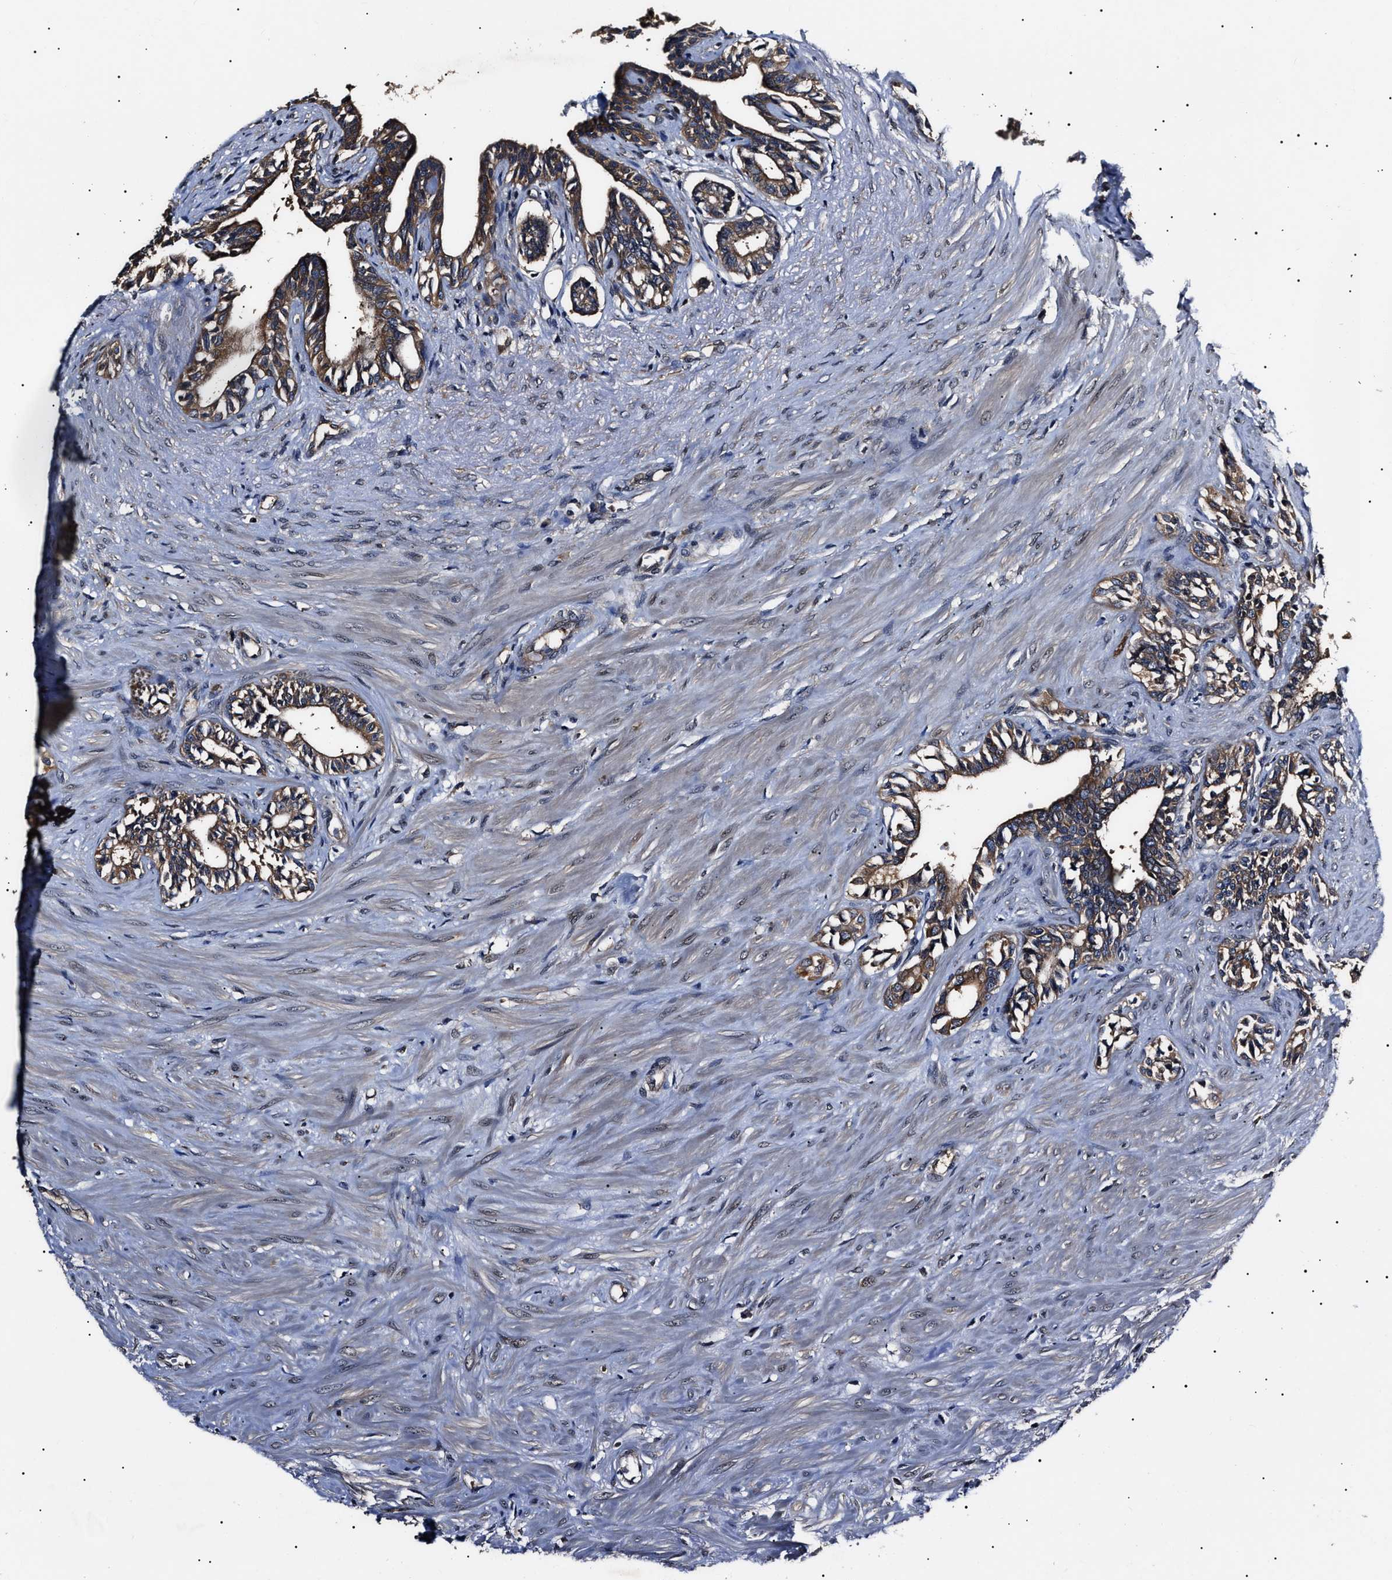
{"staining": {"intensity": "moderate", "quantity": ">75%", "location": "cytoplasmic/membranous"}, "tissue": "seminal vesicle", "cell_type": "Glandular cells", "image_type": "normal", "snomed": [{"axis": "morphology", "description": "Normal tissue, NOS"}, {"axis": "morphology", "description": "Adenocarcinoma, High grade"}, {"axis": "topography", "description": "Prostate"}, {"axis": "topography", "description": "Seminal veicle"}], "caption": "Immunohistochemistry image of normal seminal vesicle: seminal vesicle stained using immunohistochemistry reveals medium levels of moderate protein expression localized specifically in the cytoplasmic/membranous of glandular cells, appearing as a cytoplasmic/membranous brown color.", "gene": "CCT8", "patient": {"sex": "male", "age": 55}}